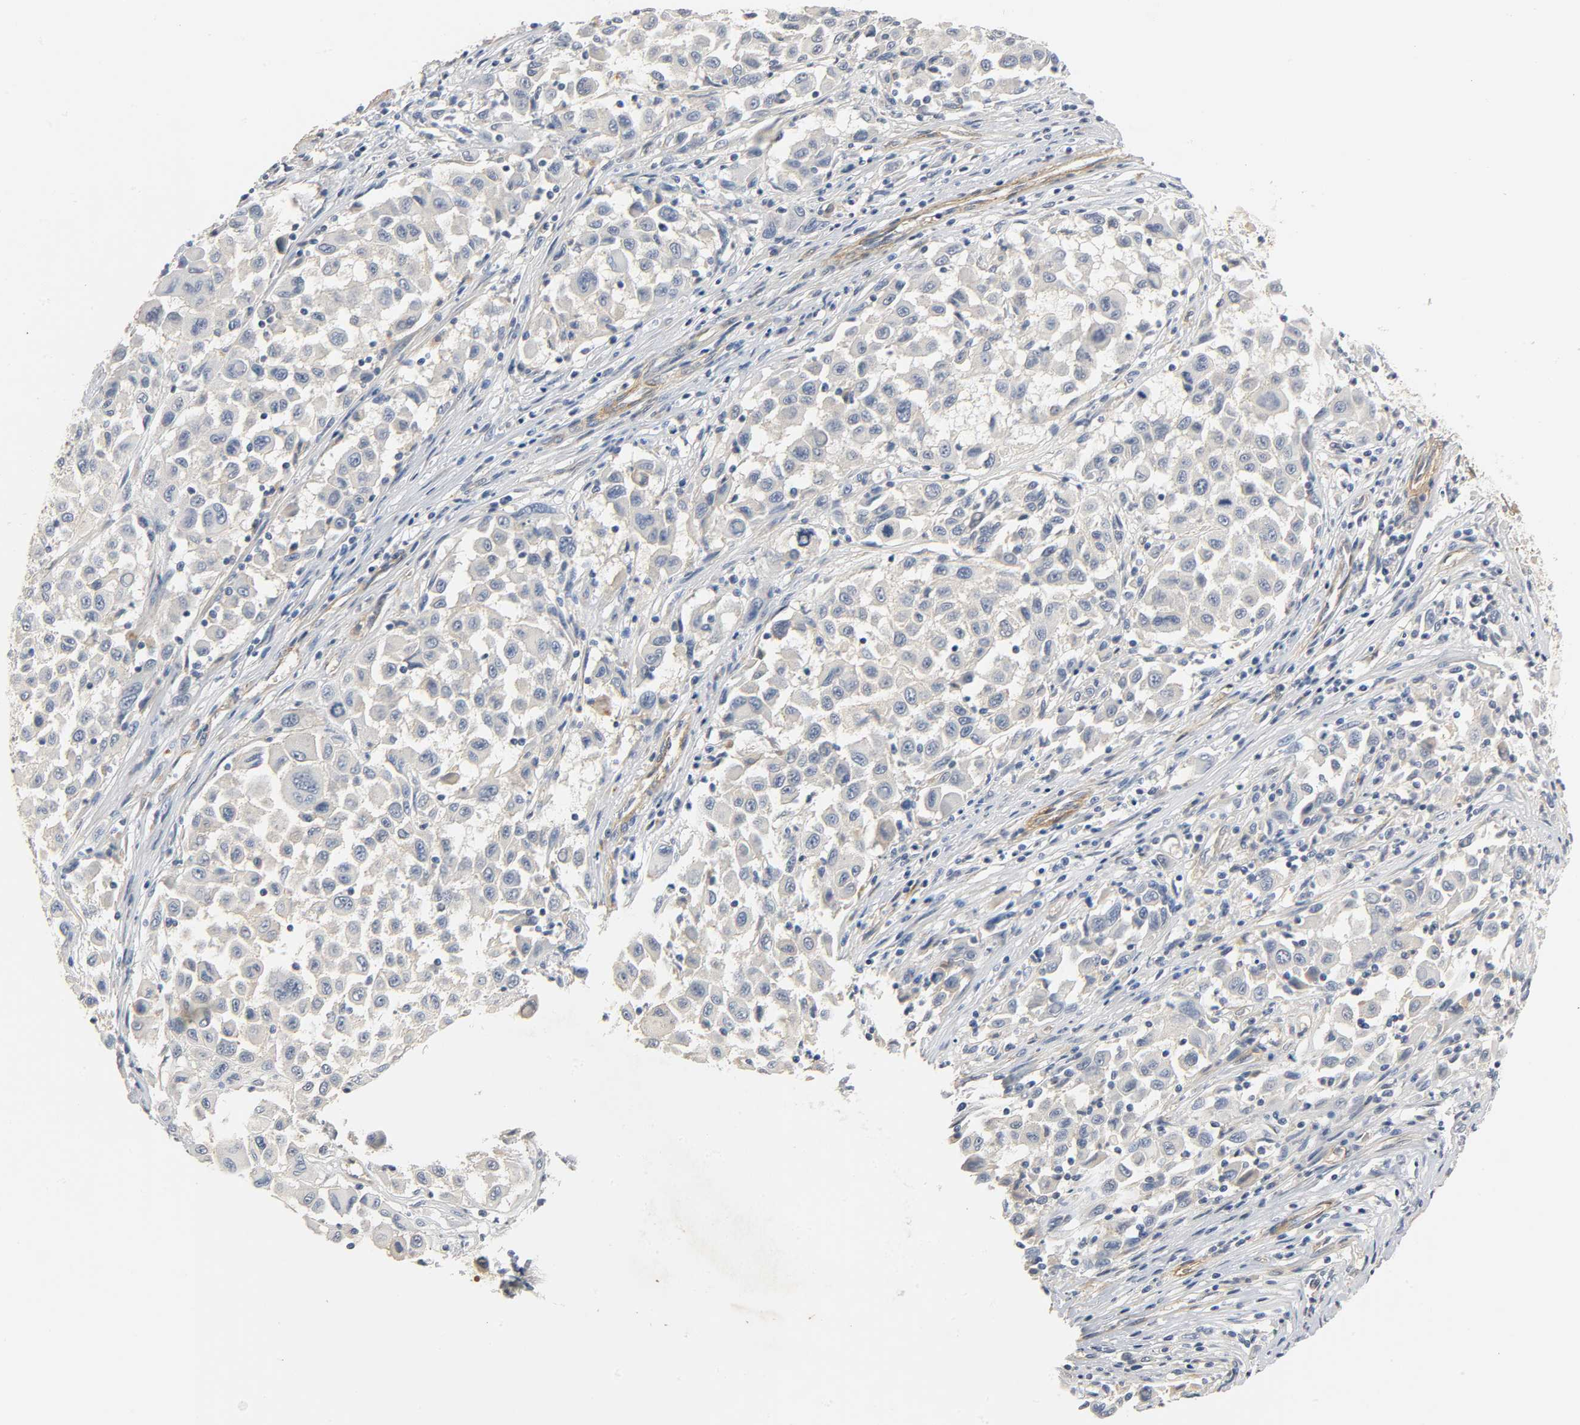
{"staining": {"intensity": "negative", "quantity": "none", "location": "none"}, "tissue": "melanoma", "cell_type": "Tumor cells", "image_type": "cancer", "snomed": [{"axis": "morphology", "description": "Malignant melanoma, Metastatic site"}, {"axis": "topography", "description": "Lymph node"}], "caption": "Immunohistochemical staining of human malignant melanoma (metastatic site) demonstrates no significant staining in tumor cells.", "gene": "ARPC1A", "patient": {"sex": "male", "age": 61}}